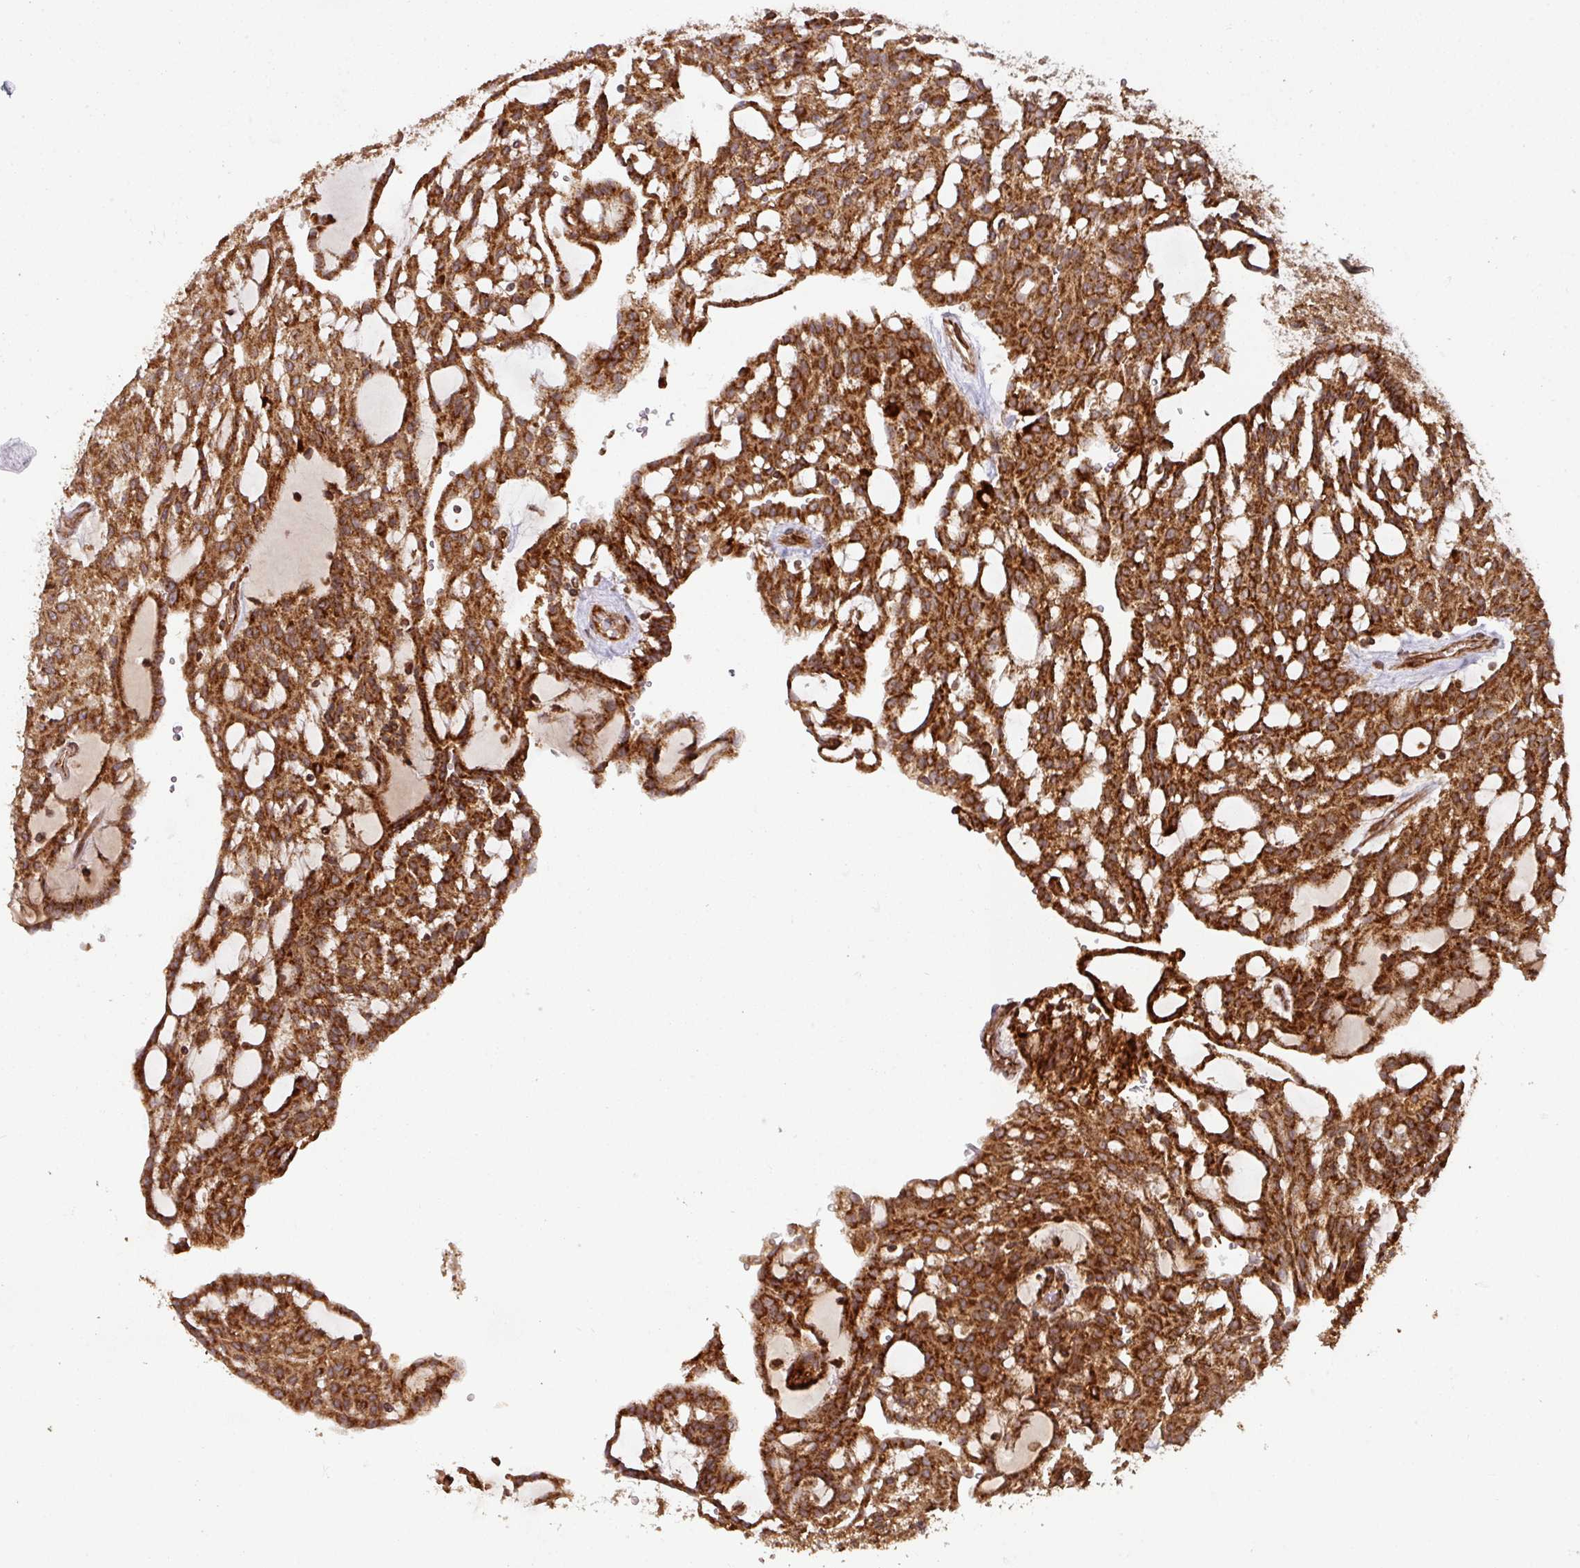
{"staining": {"intensity": "strong", "quantity": ">75%", "location": "cytoplasmic/membranous"}, "tissue": "renal cancer", "cell_type": "Tumor cells", "image_type": "cancer", "snomed": [{"axis": "morphology", "description": "Adenocarcinoma, NOS"}, {"axis": "topography", "description": "Kidney"}], "caption": "The micrograph shows a brown stain indicating the presence of a protein in the cytoplasmic/membranous of tumor cells in renal cancer.", "gene": "TRAP1", "patient": {"sex": "male", "age": 63}}